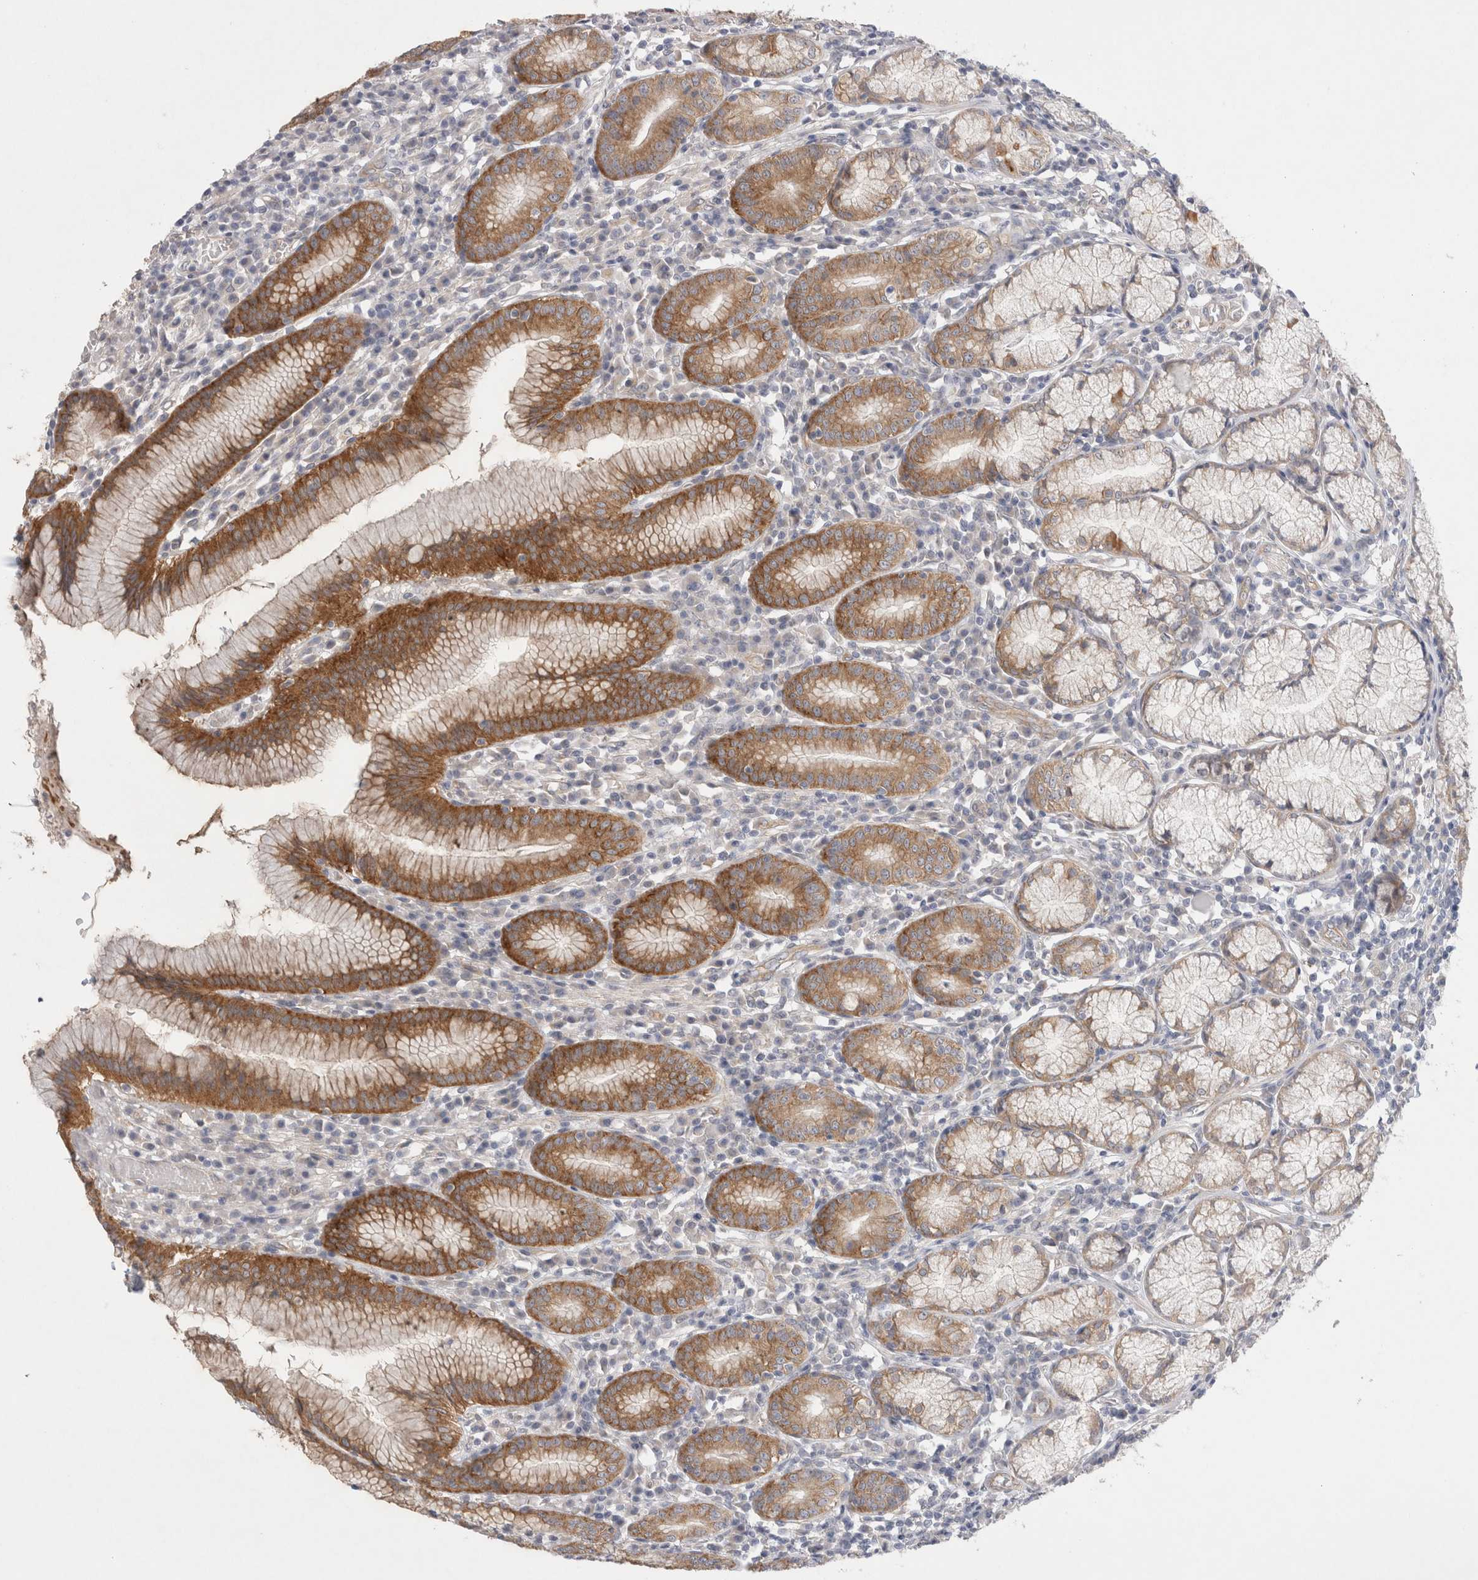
{"staining": {"intensity": "moderate", "quantity": ">75%", "location": "cytoplasmic/membranous"}, "tissue": "stomach", "cell_type": "Glandular cells", "image_type": "normal", "snomed": [{"axis": "morphology", "description": "Normal tissue, NOS"}, {"axis": "topography", "description": "Stomach"}], "caption": "Unremarkable stomach demonstrates moderate cytoplasmic/membranous expression in about >75% of glandular cells.", "gene": "WIPF2", "patient": {"sex": "male", "age": 55}}